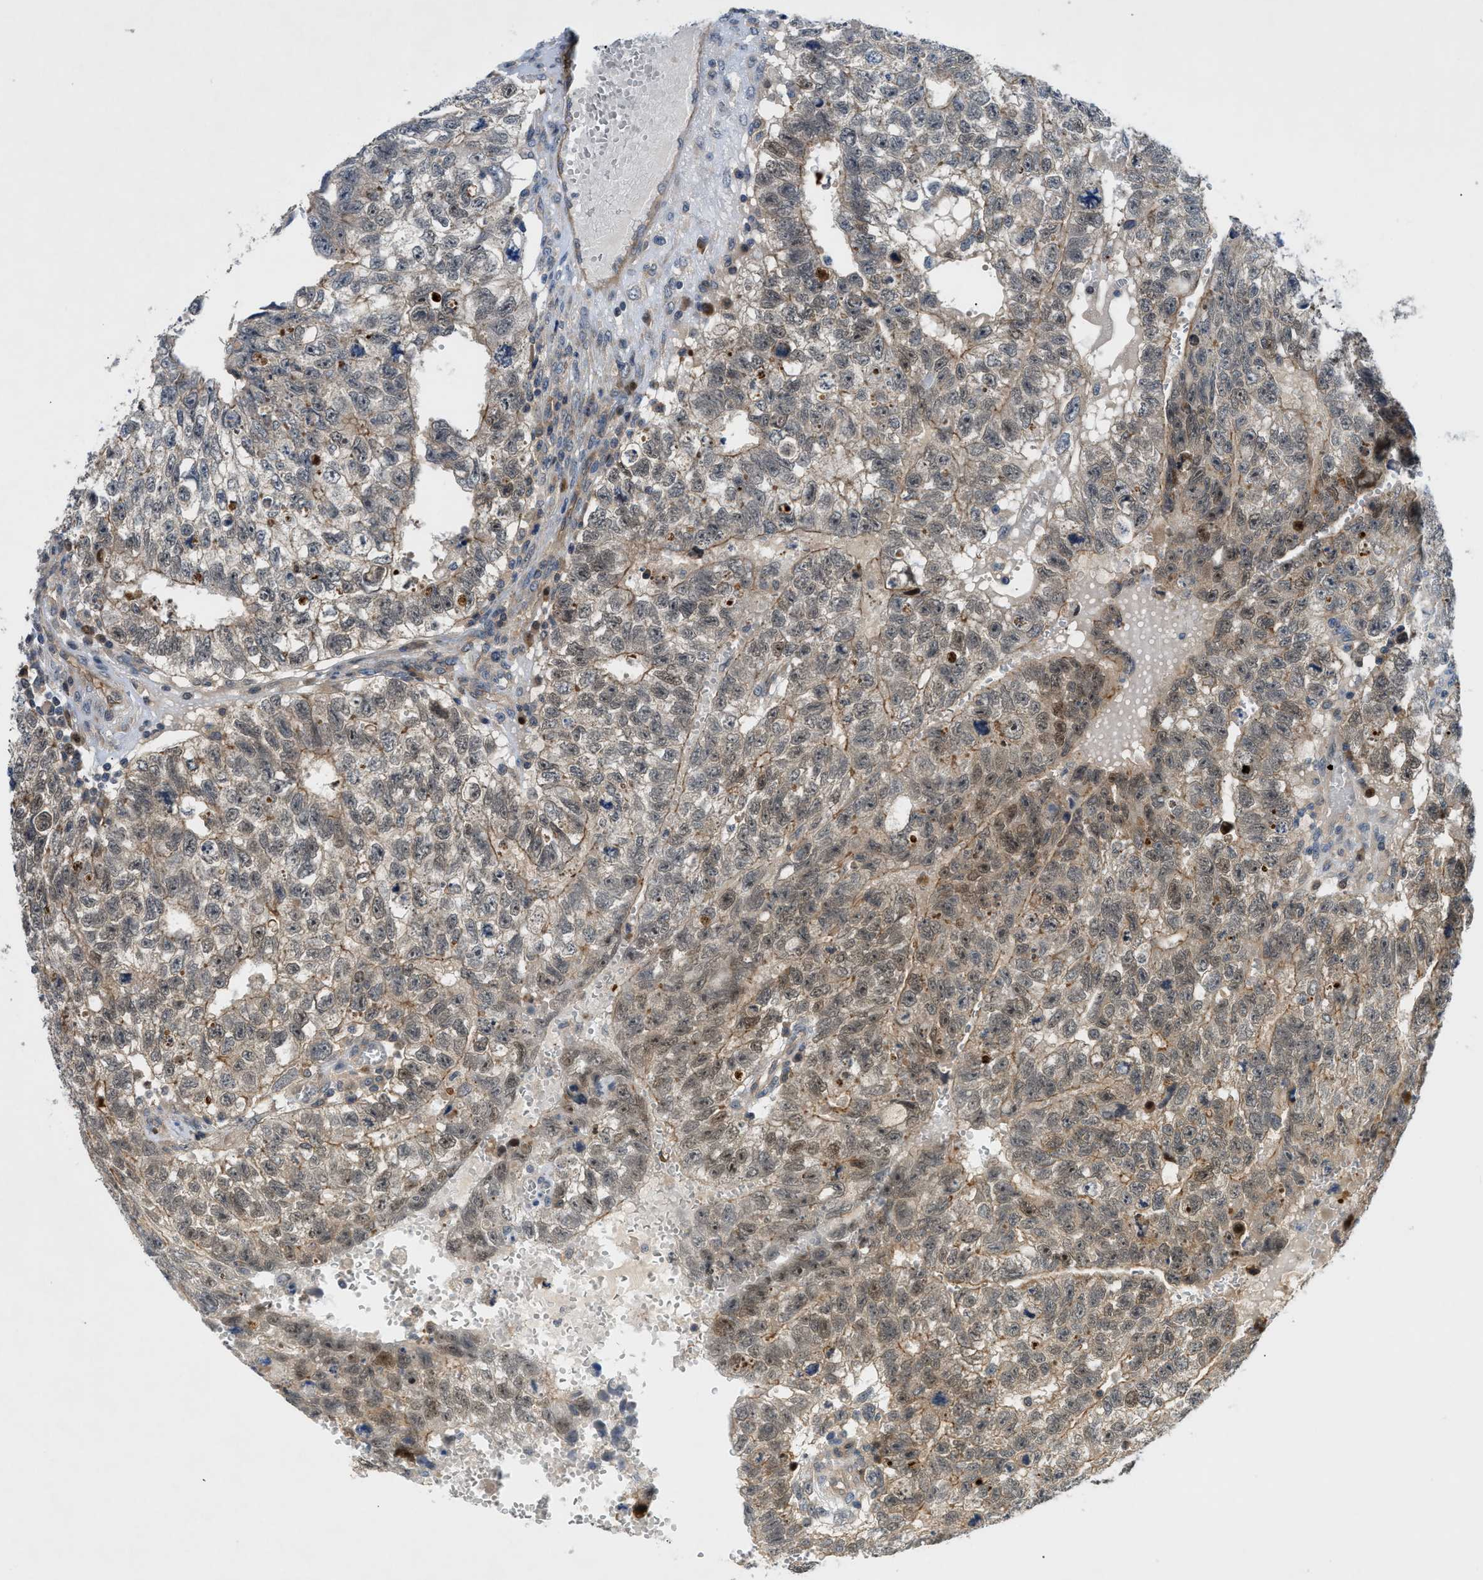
{"staining": {"intensity": "moderate", "quantity": "25%-75%", "location": "cytoplasmic/membranous,nuclear"}, "tissue": "testis cancer", "cell_type": "Tumor cells", "image_type": "cancer", "snomed": [{"axis": "morphology", "description": "Seminoma, NOS"}, {"axis": "morphology", "description": "Carcinoma, Embryonal, NOS"}, {"axis": "topography", "description": "Testis"}], "caption": "Tumor cells exhibit medium levels of moderate cytoplasmic/membranous and nuclear staining in approximately 25%-75% of cells in human testis cancer.", "gene": "TRAK2", "patient": {"sex": "male", "age": 38}}